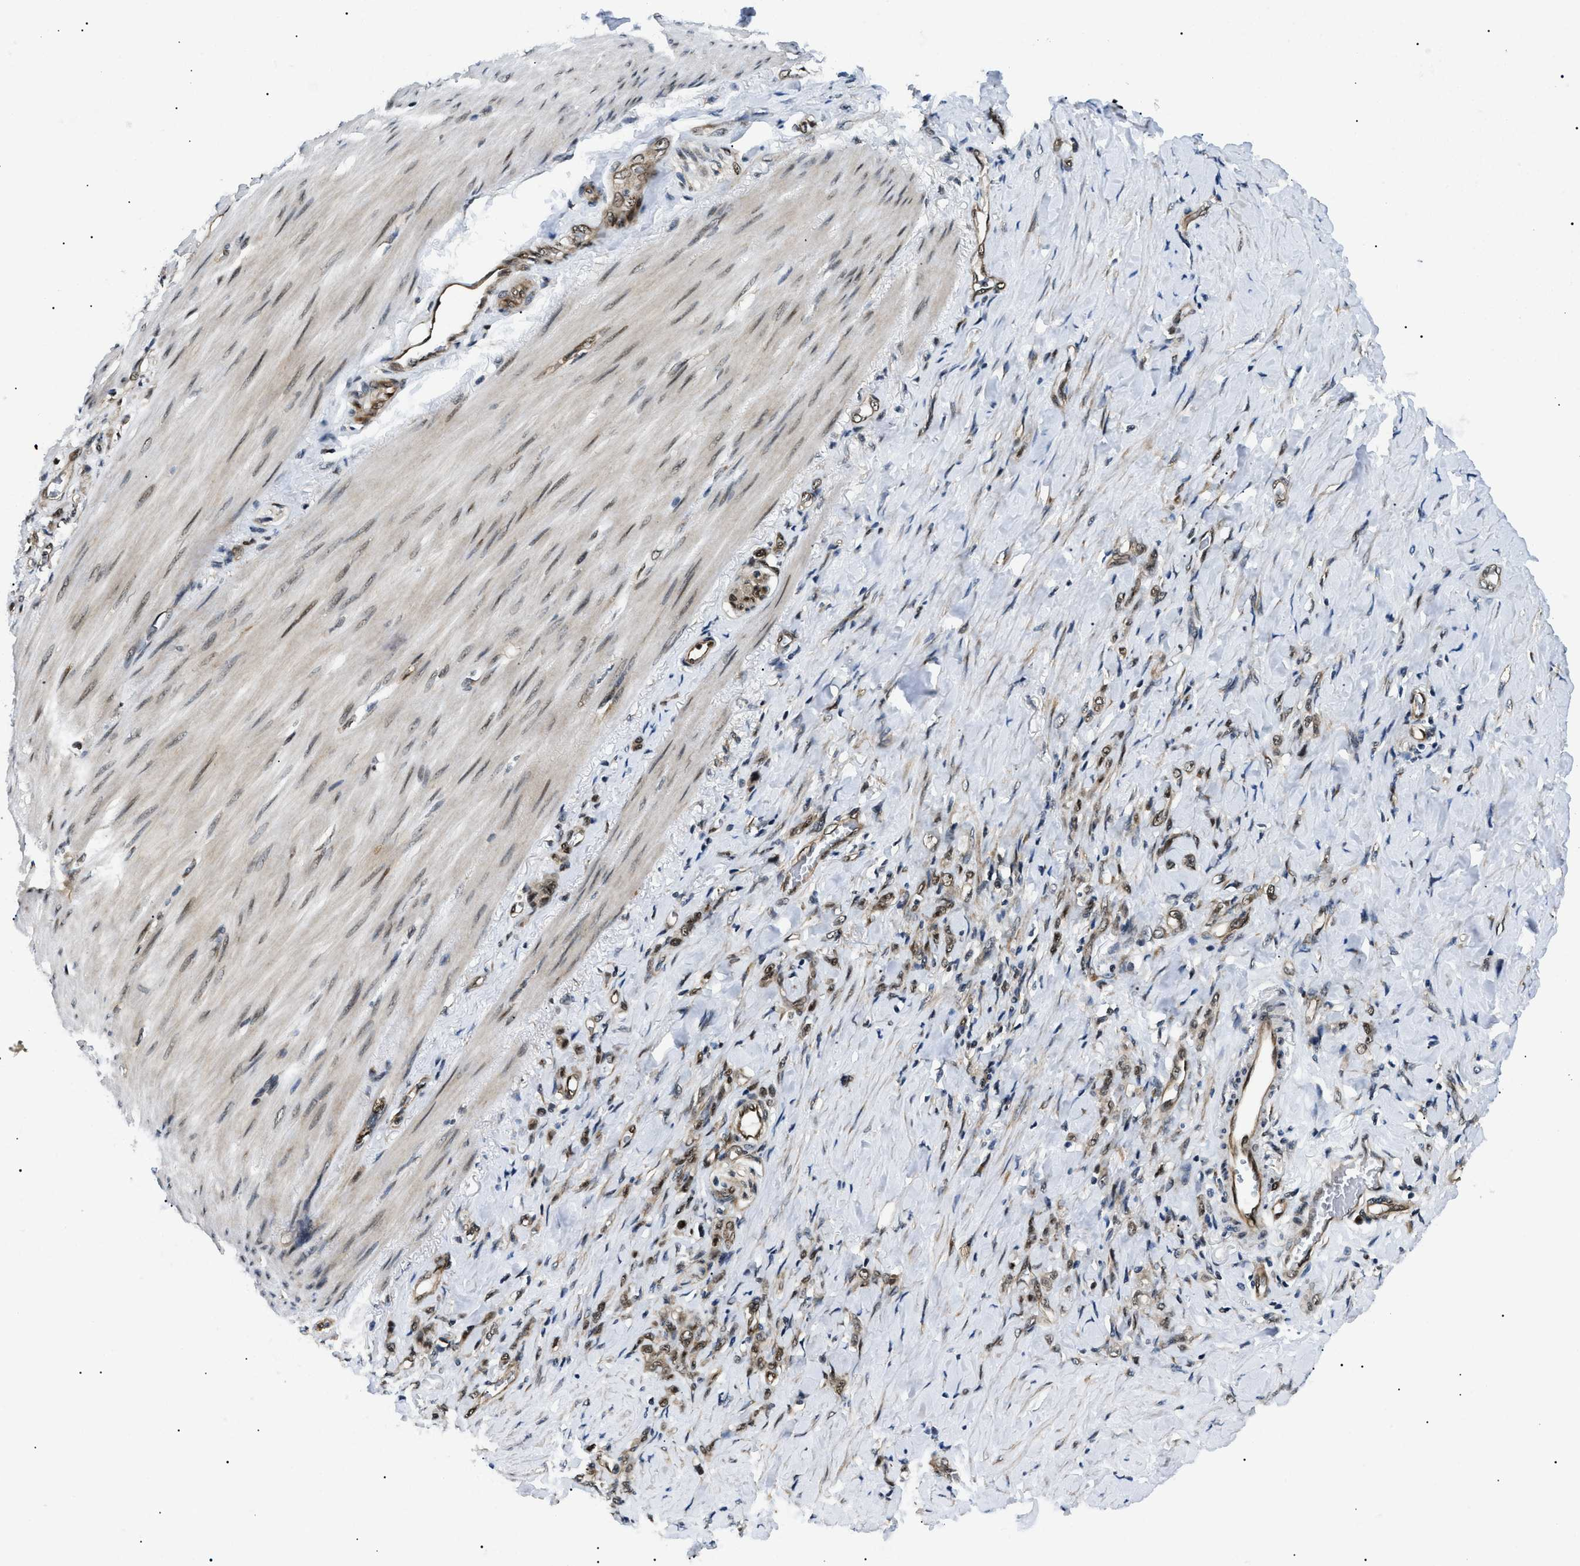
{"staining": {"intensity": "weak", "quantity": ">75%", "location": "cytoplasmic/membranous,nuclear"}, "tissue": "stomach cancer", "cell_type": "Tumor cells", "image_type": "cancer", "snomed": [{"axis": "morphology", "description": "Adenocarcinoma, NOS"}, {"axis": "topography", "description": "Stomach"}], "caption": "A low amount of weak cytoplasmic/membranous and nuclear positivity is appreciated in approximately >75% of tumor cells in stomach cancer (adenocarcinoma) tissue. (Brightfield microscopy of DAB IHC at high magnification).", "gene": "CWC25", "patient": {"sex": "male", "age": 82}}